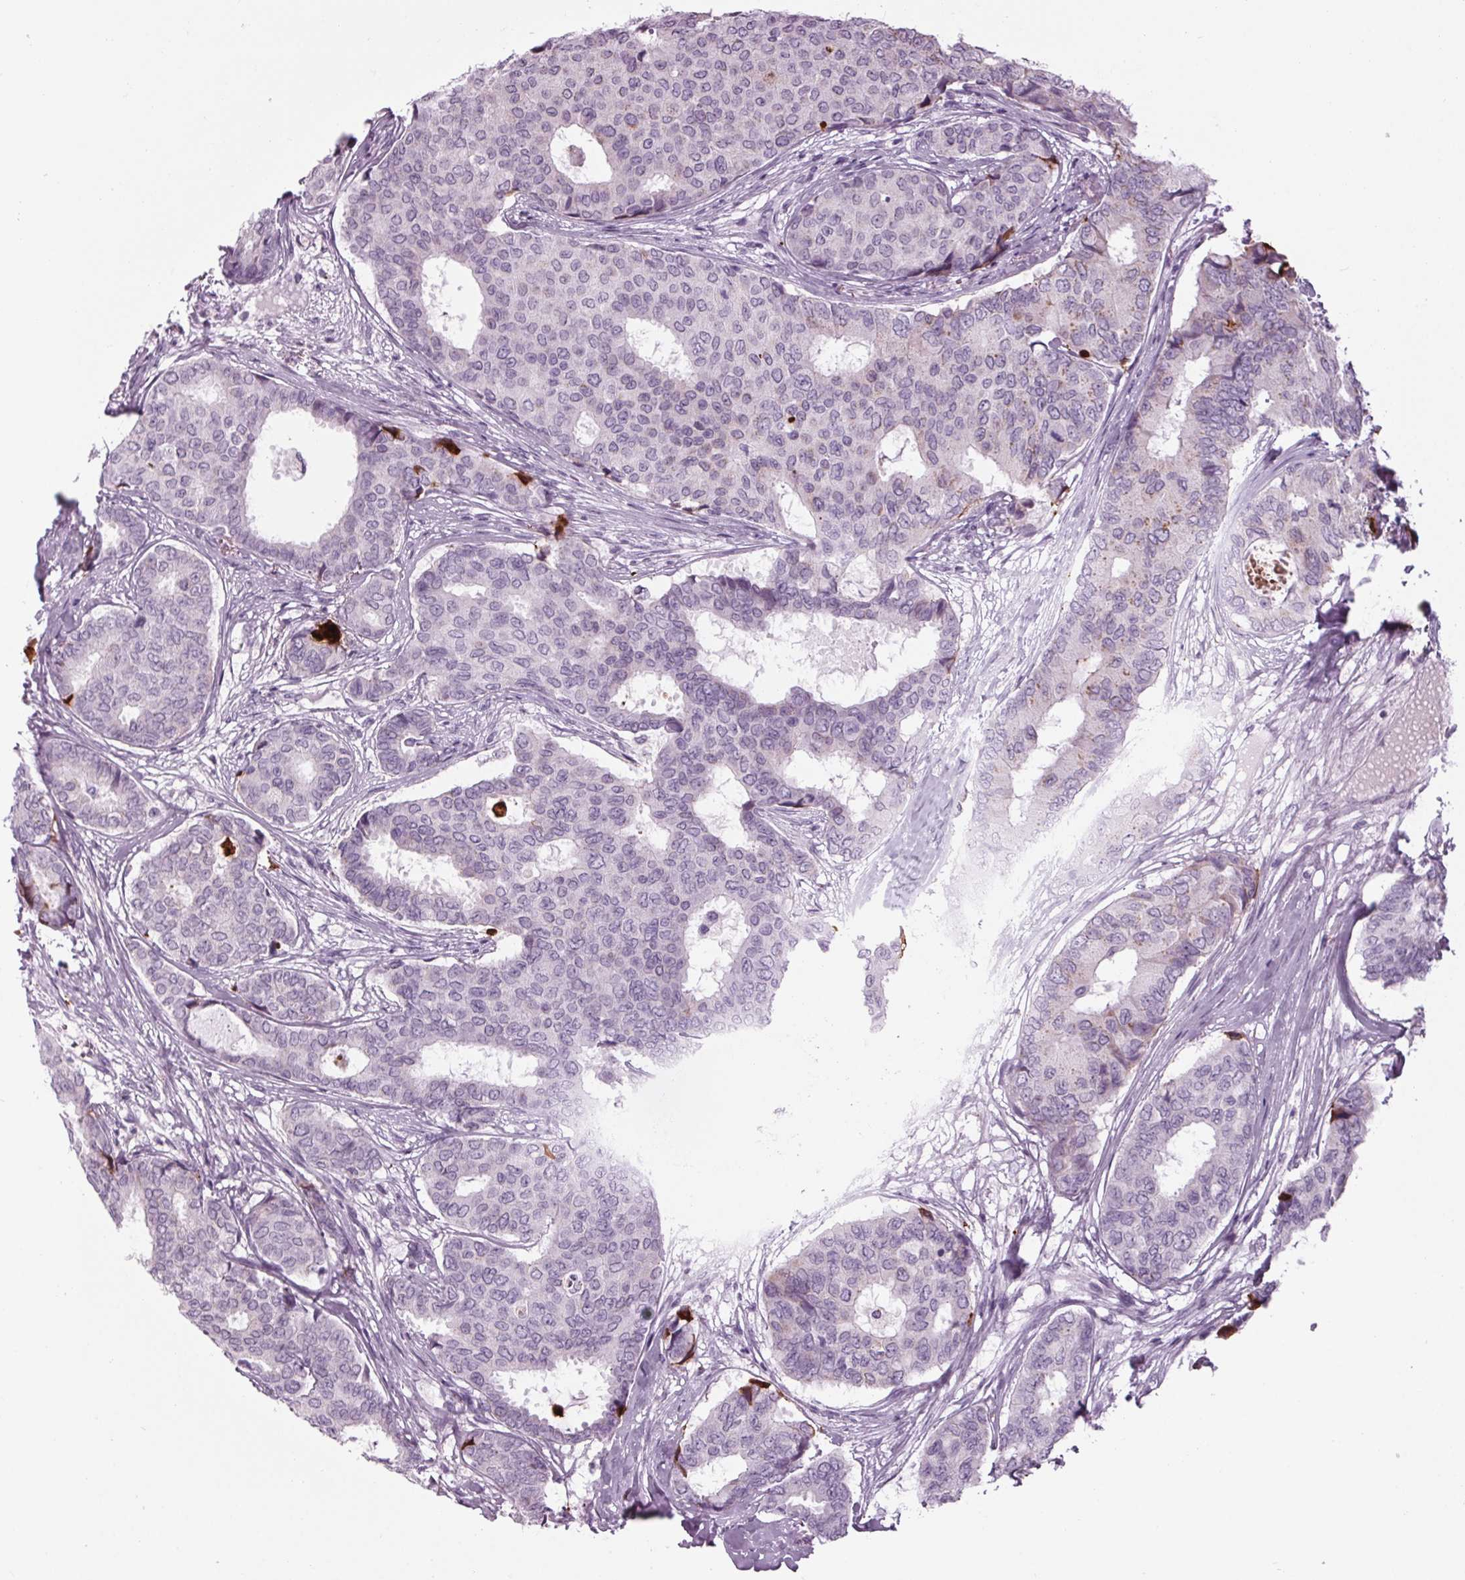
{"staining": {"intensity": "negative", "quantity": "none", "location": "none"}, "tissue": "breast cancer", "cell_type": "Tumor cells", "image_type": "cancer", "snomed": [{"axis": "morphology", "description": "Duct carcinoma"}, {"axis": "topography", "description": "Breast"}], "caption": "An IHC histopathology image of intraductal carcinoma (breast) is shown. There is no staining in tumor cells of intraductal carcinoma (breast).", "gene": "CYP3A43", "patient": {"sex": "female", "age": 75}}